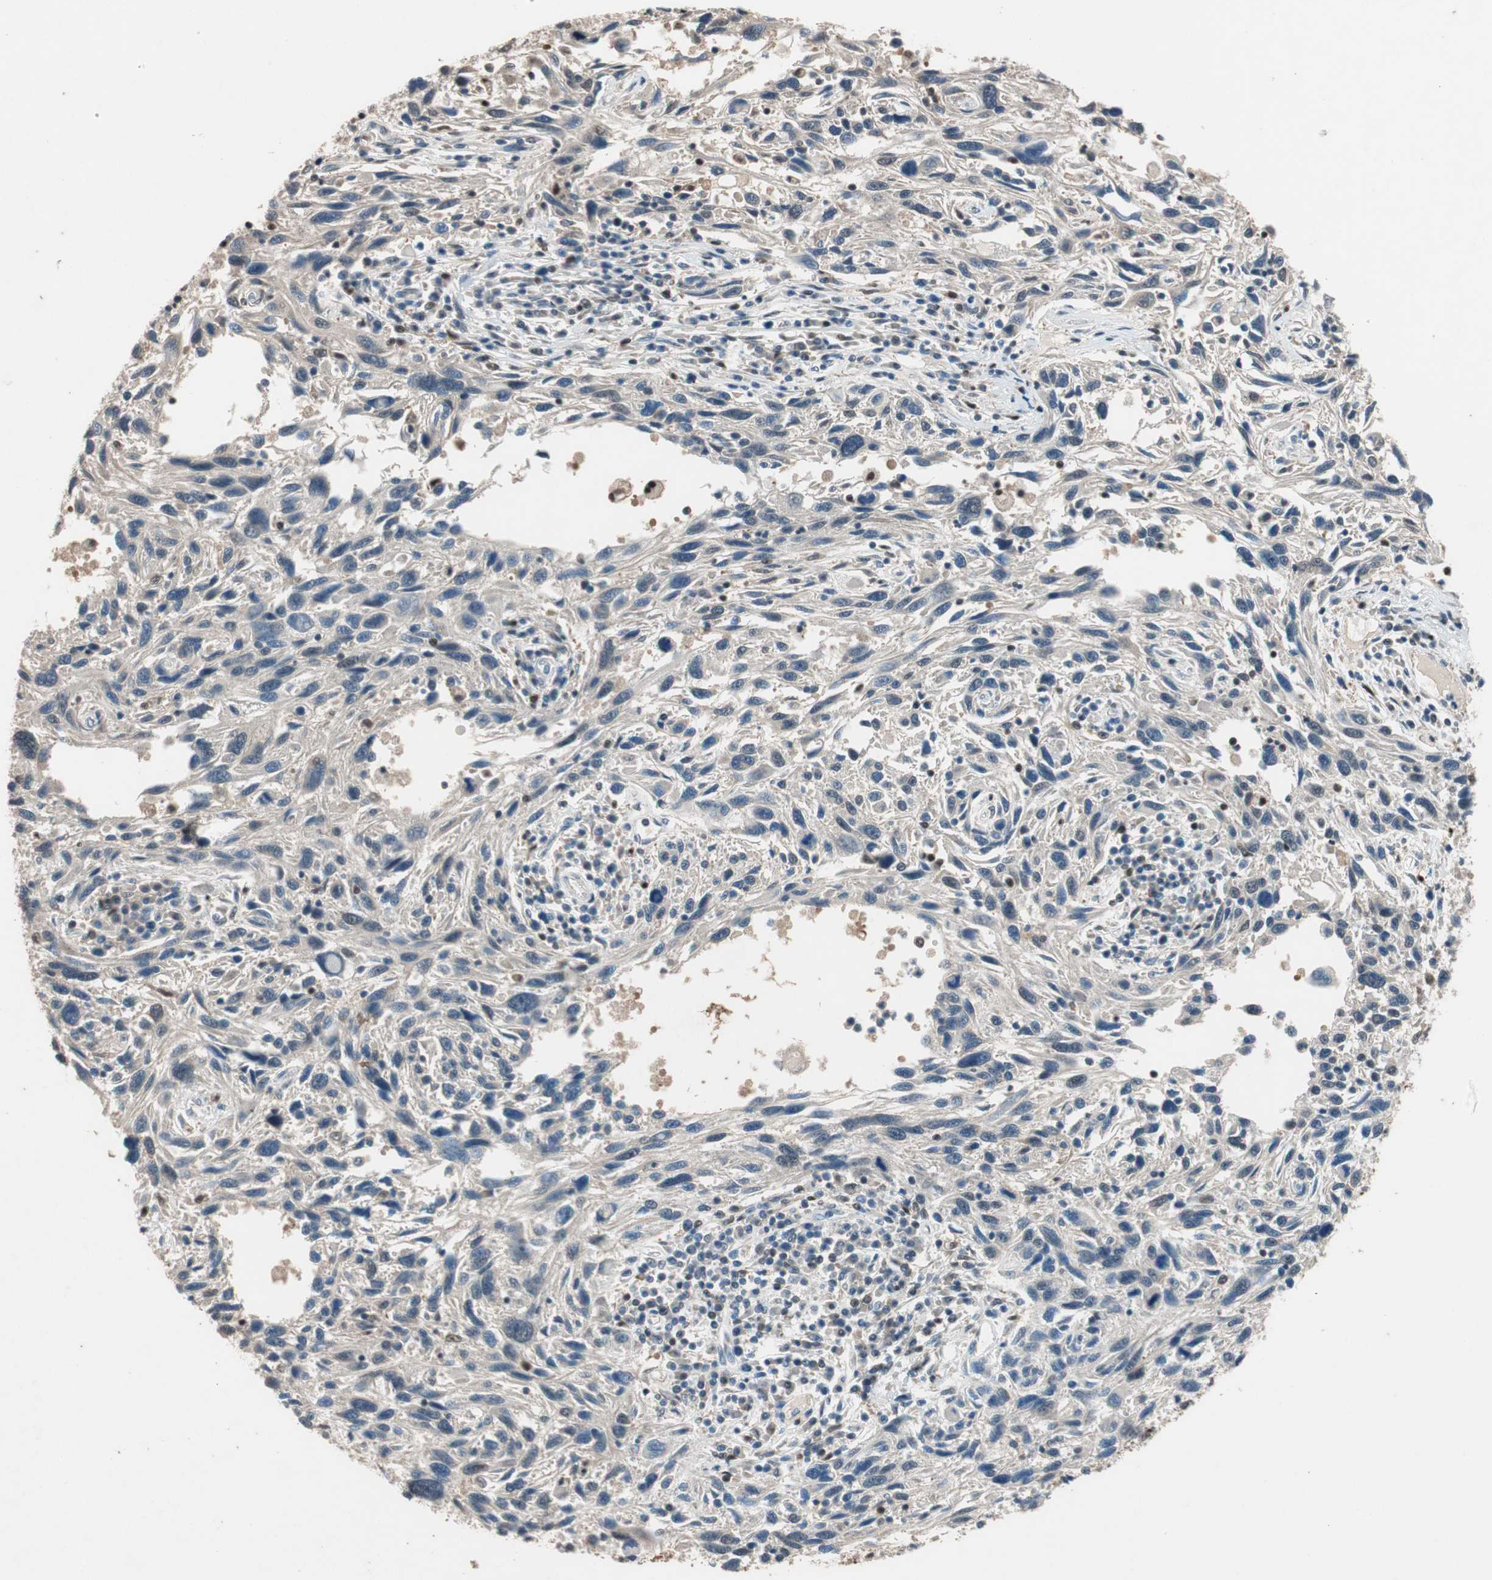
{"staining": {"intensity": "weak", "quantity": "<25%", "location": "nuclear"}, "tissue": "melanoma", "cell_type": "Tumor cells", "image_type": "cancer", "snomed": [{"axis": "morphology", "description": "Malignant melanoma, NOS"}, {"axis": "topography", "description": "Skin"}], "caption": "Immunohistochemistry micrograph of neoplastic tissue: human melanoma stained with DAB (3,3'-diaminobenzidine) reveals no significant protein positivity in tumor cells.", "gene": "SERPINB5", "patient": {"sex": "male", "age": 53}}